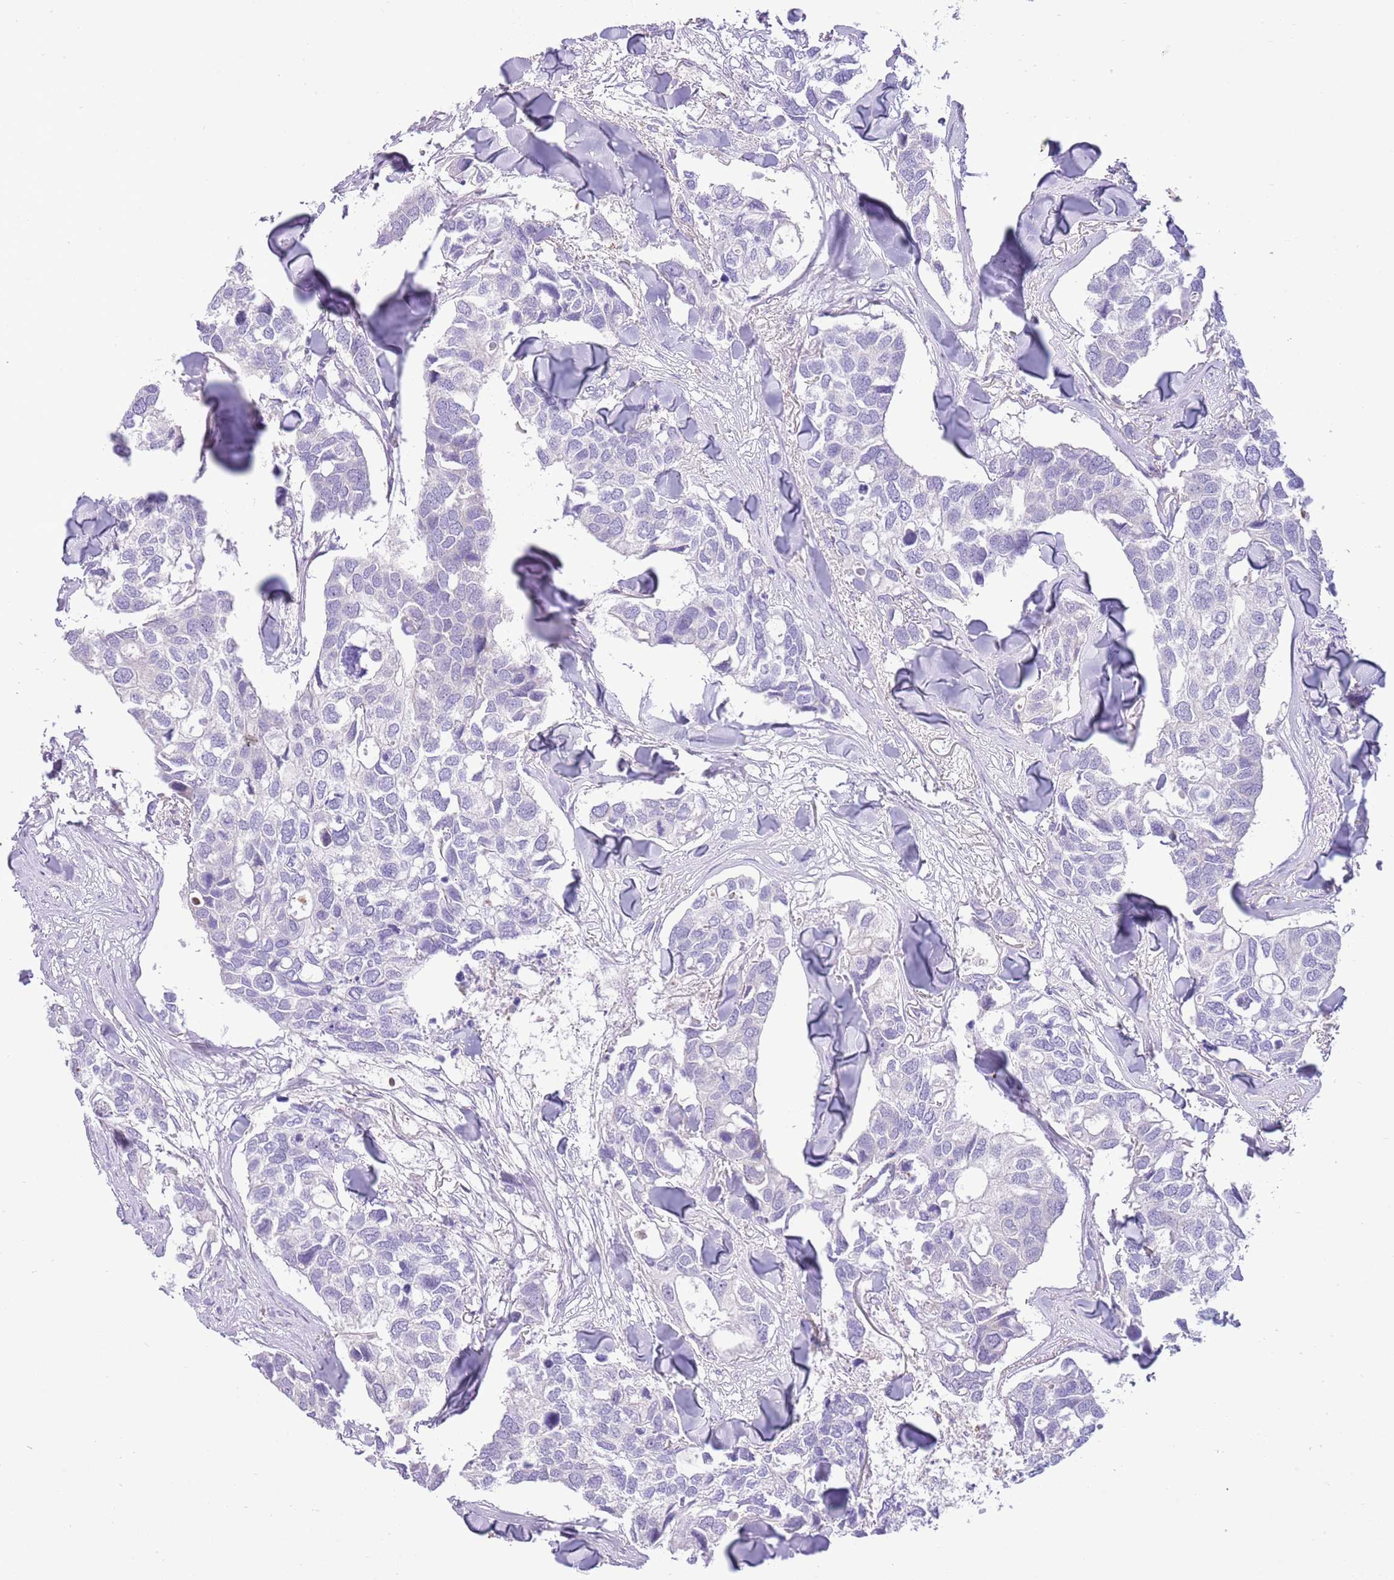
{"staining": {"intensity": "negative", "quantity": "none", "location": "none"}, "tissue": "breast cancer", "cell_type": "Tumor cells", "image_type": "cancer", "snomed": [{"axis": "morphology", "description": "Duct carcinoma"}, {"axis": "topography", "description": "Breast"}], "caption": "This is a histopathology image of immunohistochemistry staining of infiltrating ductal carcinoma (breast), which shows no positivity in tumor cells.", "gene": "ZC4H2", "patient": {"sex": "female", "age": 83}}